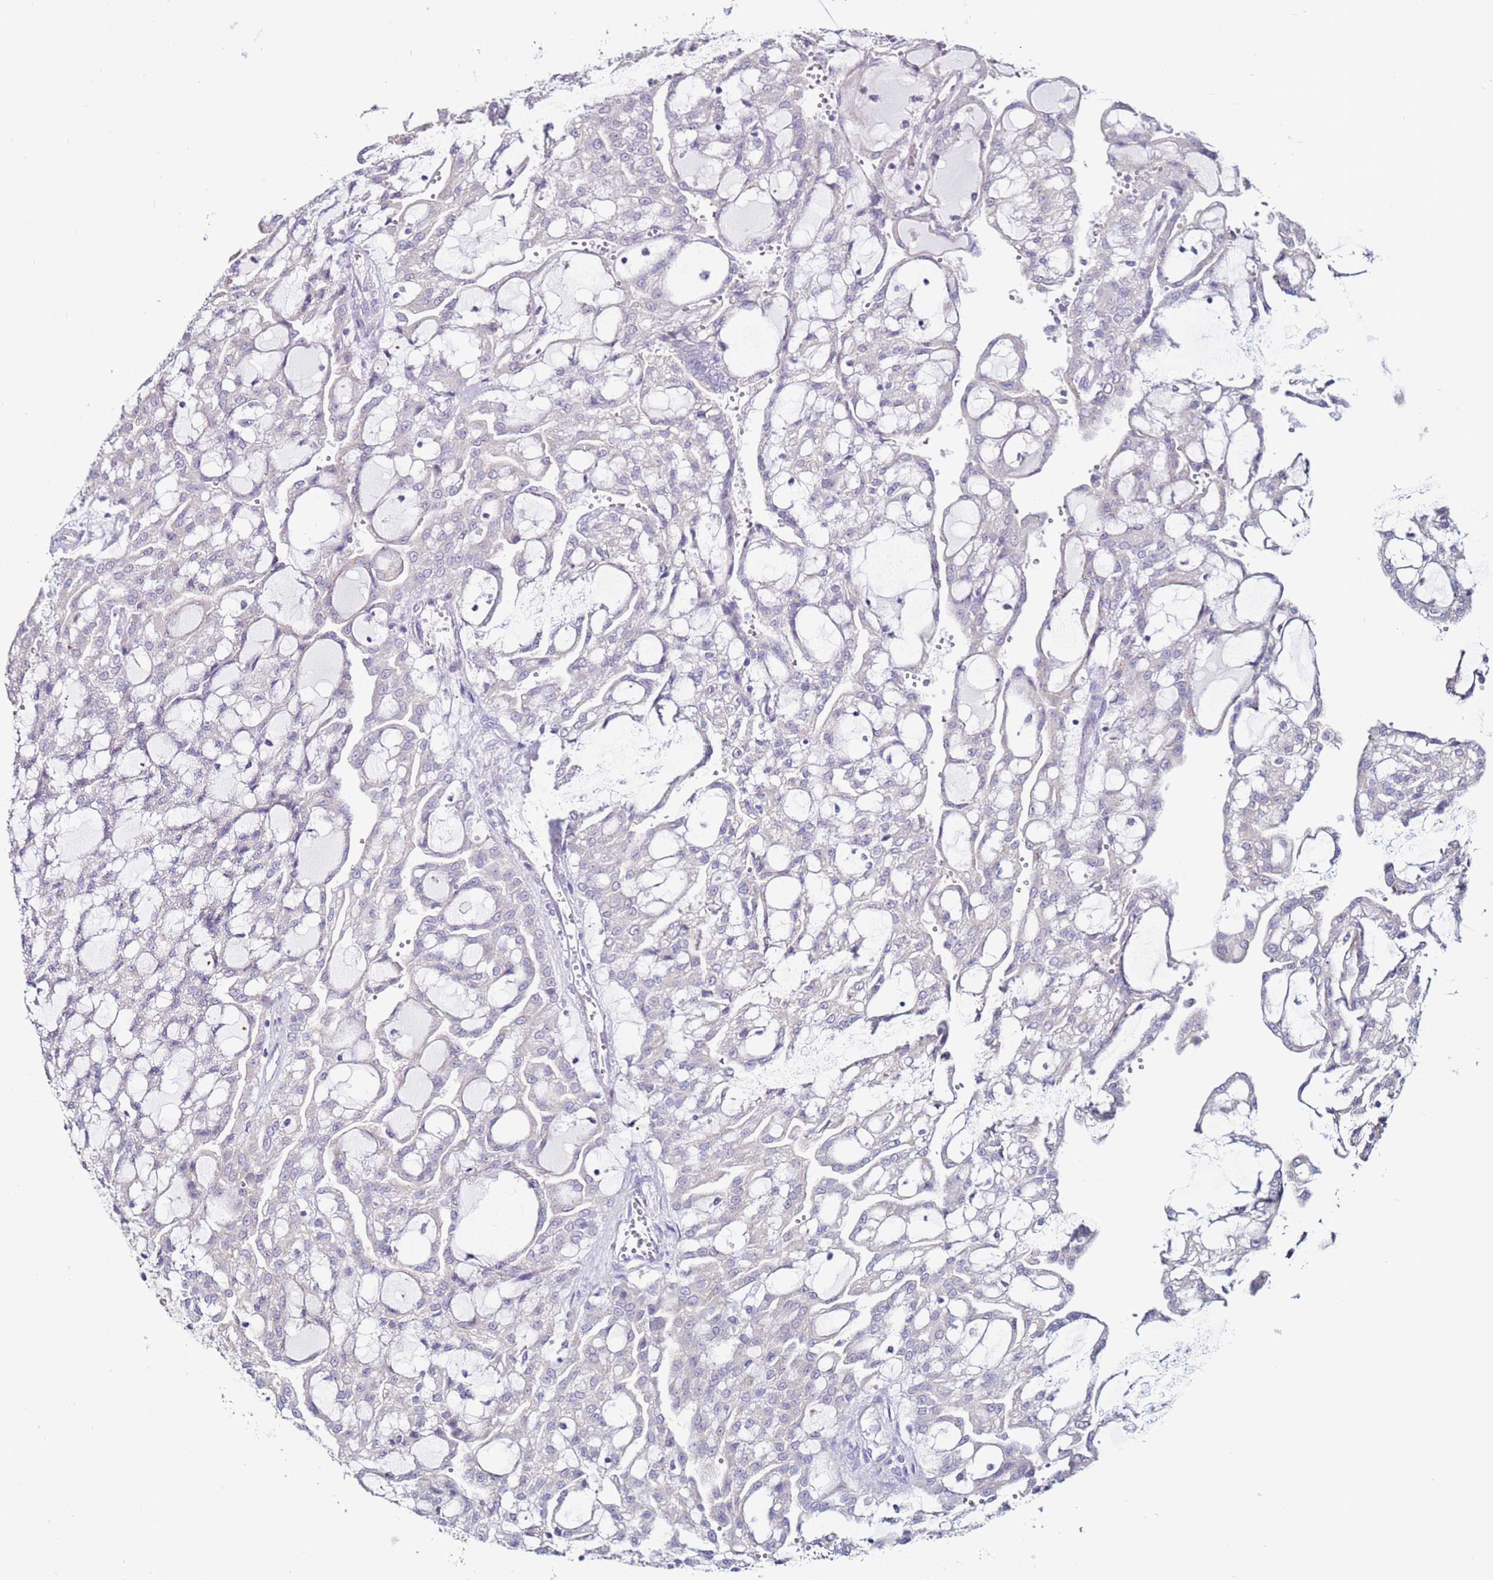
{"staining": {"intensity": "negative", "quantity": "none", "location": "none"}, "tissue": "renal cancer", "cell_type": "Tumor cells", "image_type": "cancer", "snomed": [{"axis": "morphology", "description": "Adenocarcinoma, NOS"}, {"axis": "topography", "description": "Kidney"}], "caption": "An immunohistochemistry (IHC) histopathology image of adenocarcinoma (renal) is shown. There is no staining in tumor cells of adenocarcinoma (renal).", "gene": "GPN3", "patient": {"sex": "male", "age": 63}}